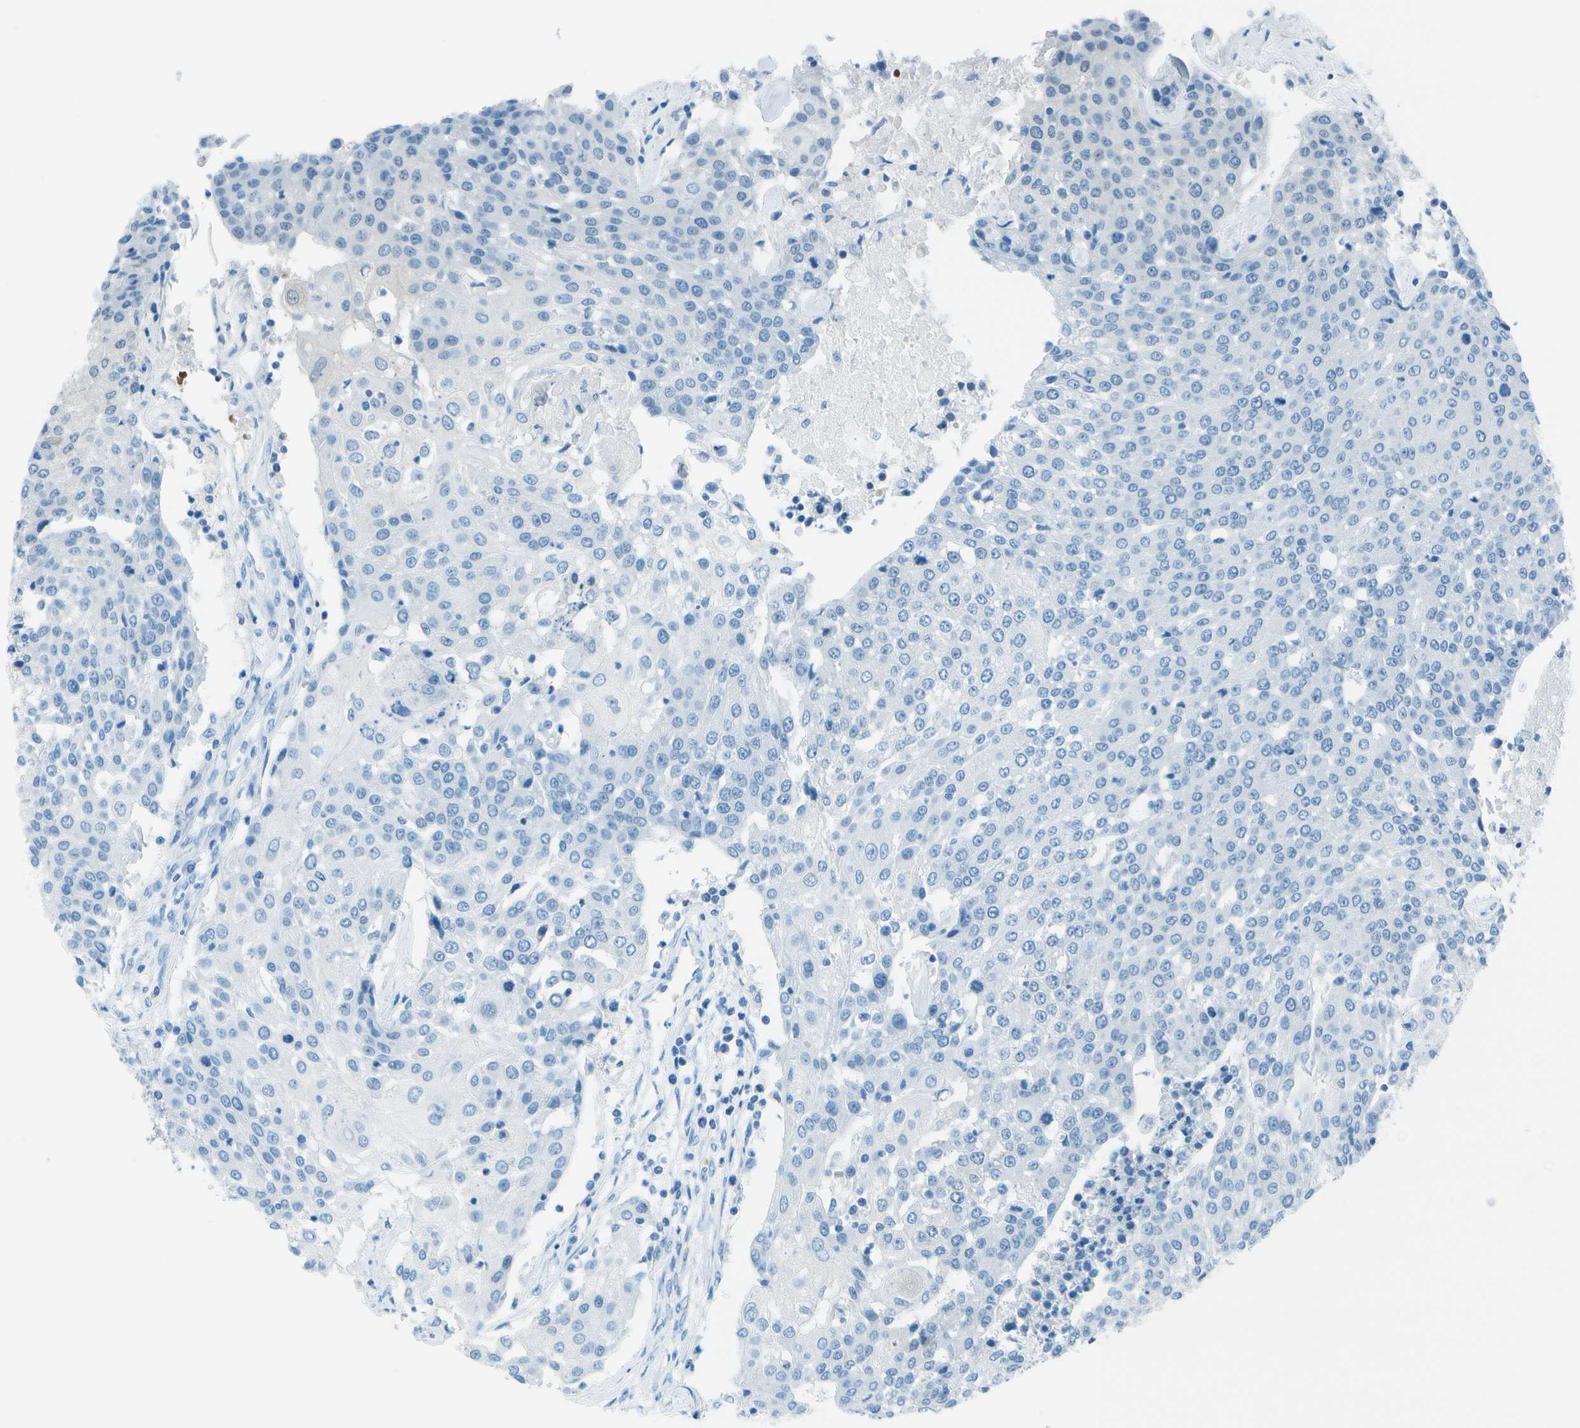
{"staining": {"intensity": "negative", "quantity": "none", "location": "none"}, "tissue": "urothelial cancer", "cell_type": "Tumor cells", "image_type": "cancer", "snomed": [{"axis": "morphology", "description": "Urothelial carcinoma, High grade"}, {"axis": "topography", "description": "Urinary bladder"}], "caption": "A histopathology image of human urothelial carcinoma (high-grade) is negative for staining in tumor cells.", "gene": "ASL", "patient": {"sex": "female", "age": 85}}